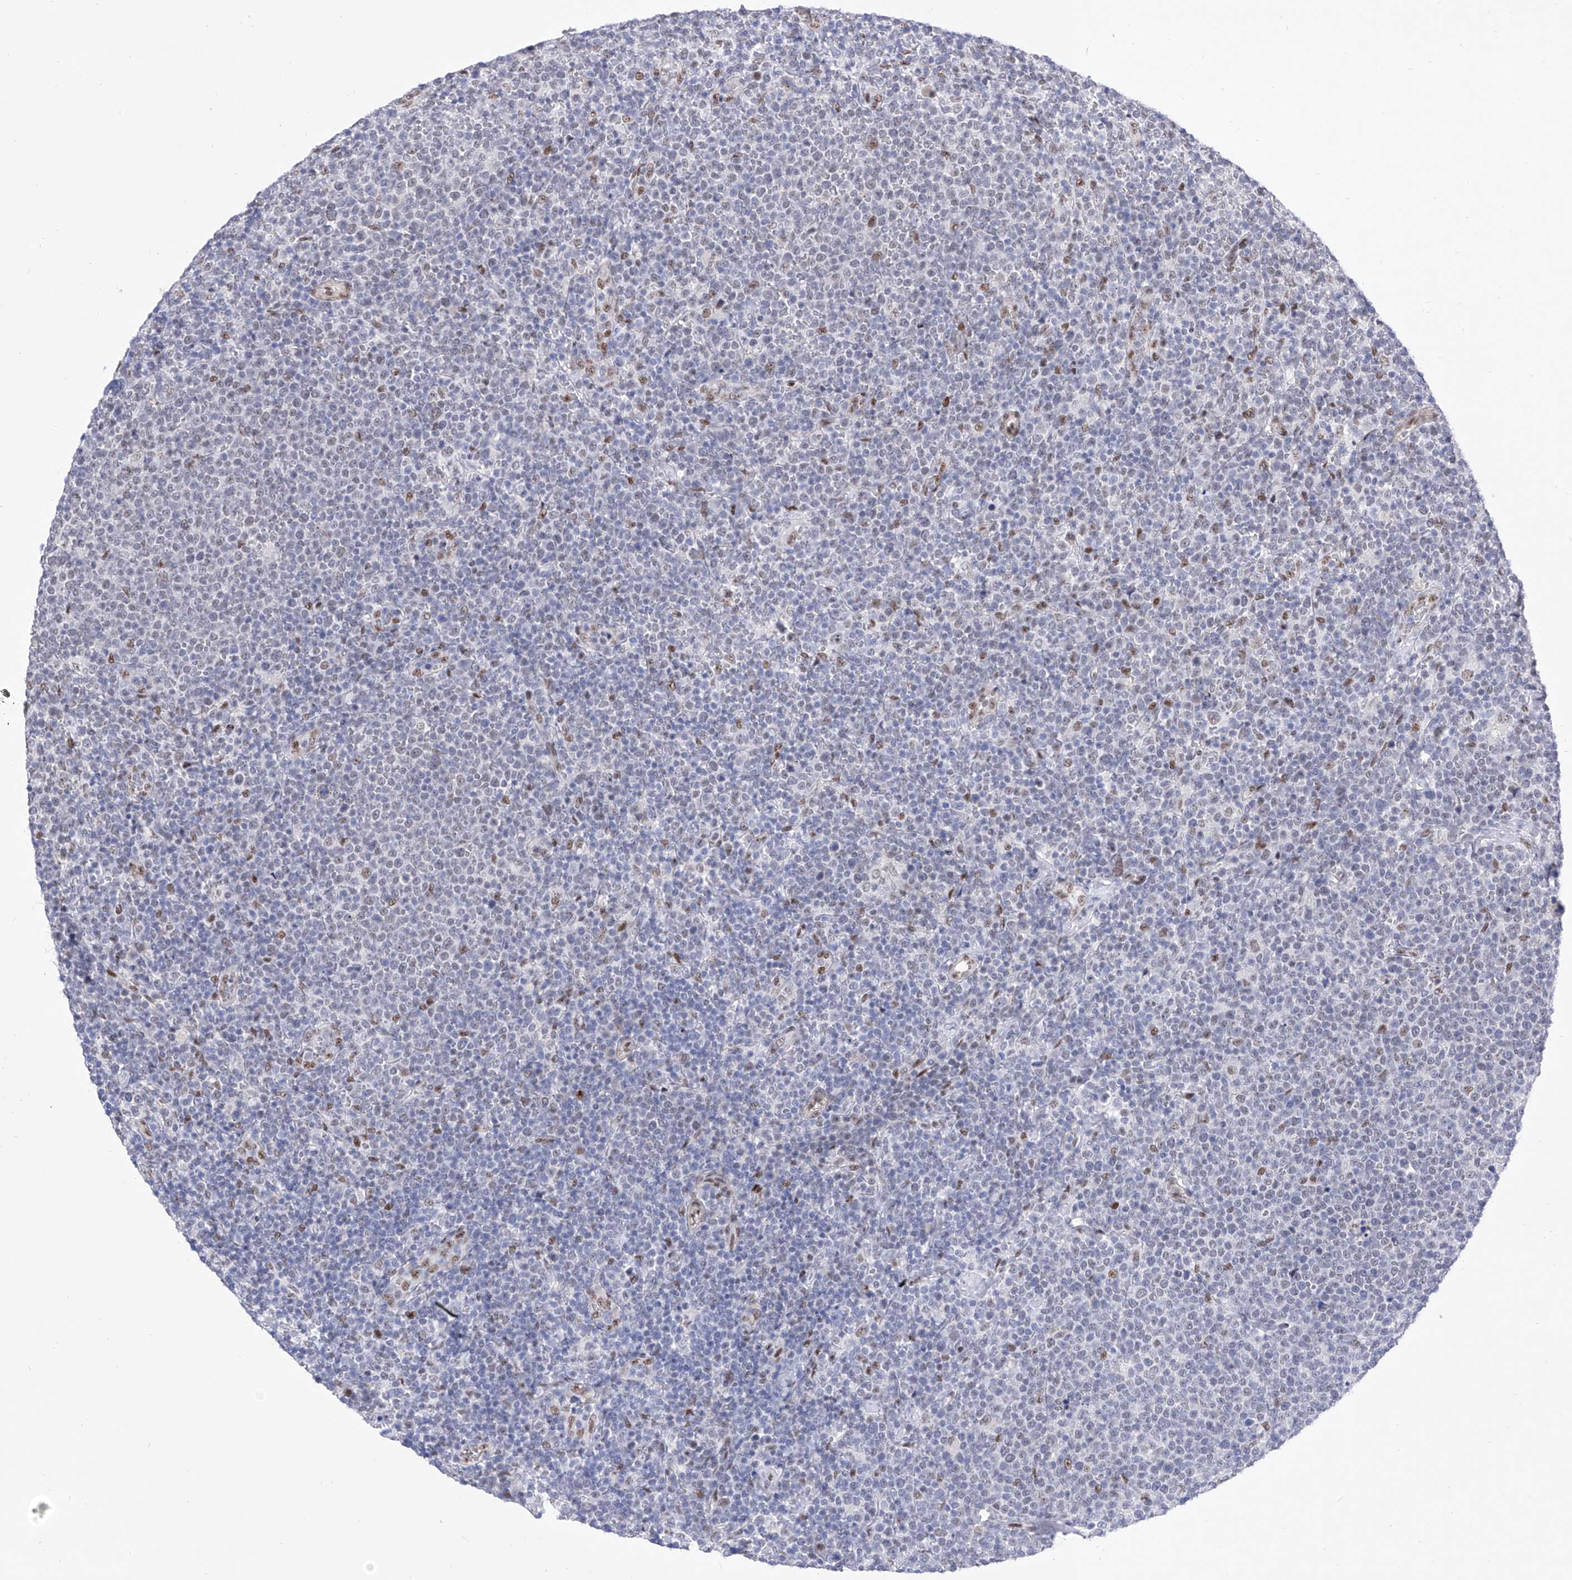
{"staining": {"intensity": "moderate", "quantity": "<25%", "location": "nuclear"}, "tissue": "lymphoma", "cell_type": "Tumor cells", "image_type": "cancer", "snomed": [{"axis": "morphology", "description": "Malignant lymphoma, non-Hodgkin's type, High grade"}, {"axis": "topography", "description": "Lymph node"}], "caption": "Lymphoma stained with IHC reveals moderate nuclear expression in about <25% of tumor cells.", "gene": "ATN1", "patient": {"sex": "male", "age": 61}}